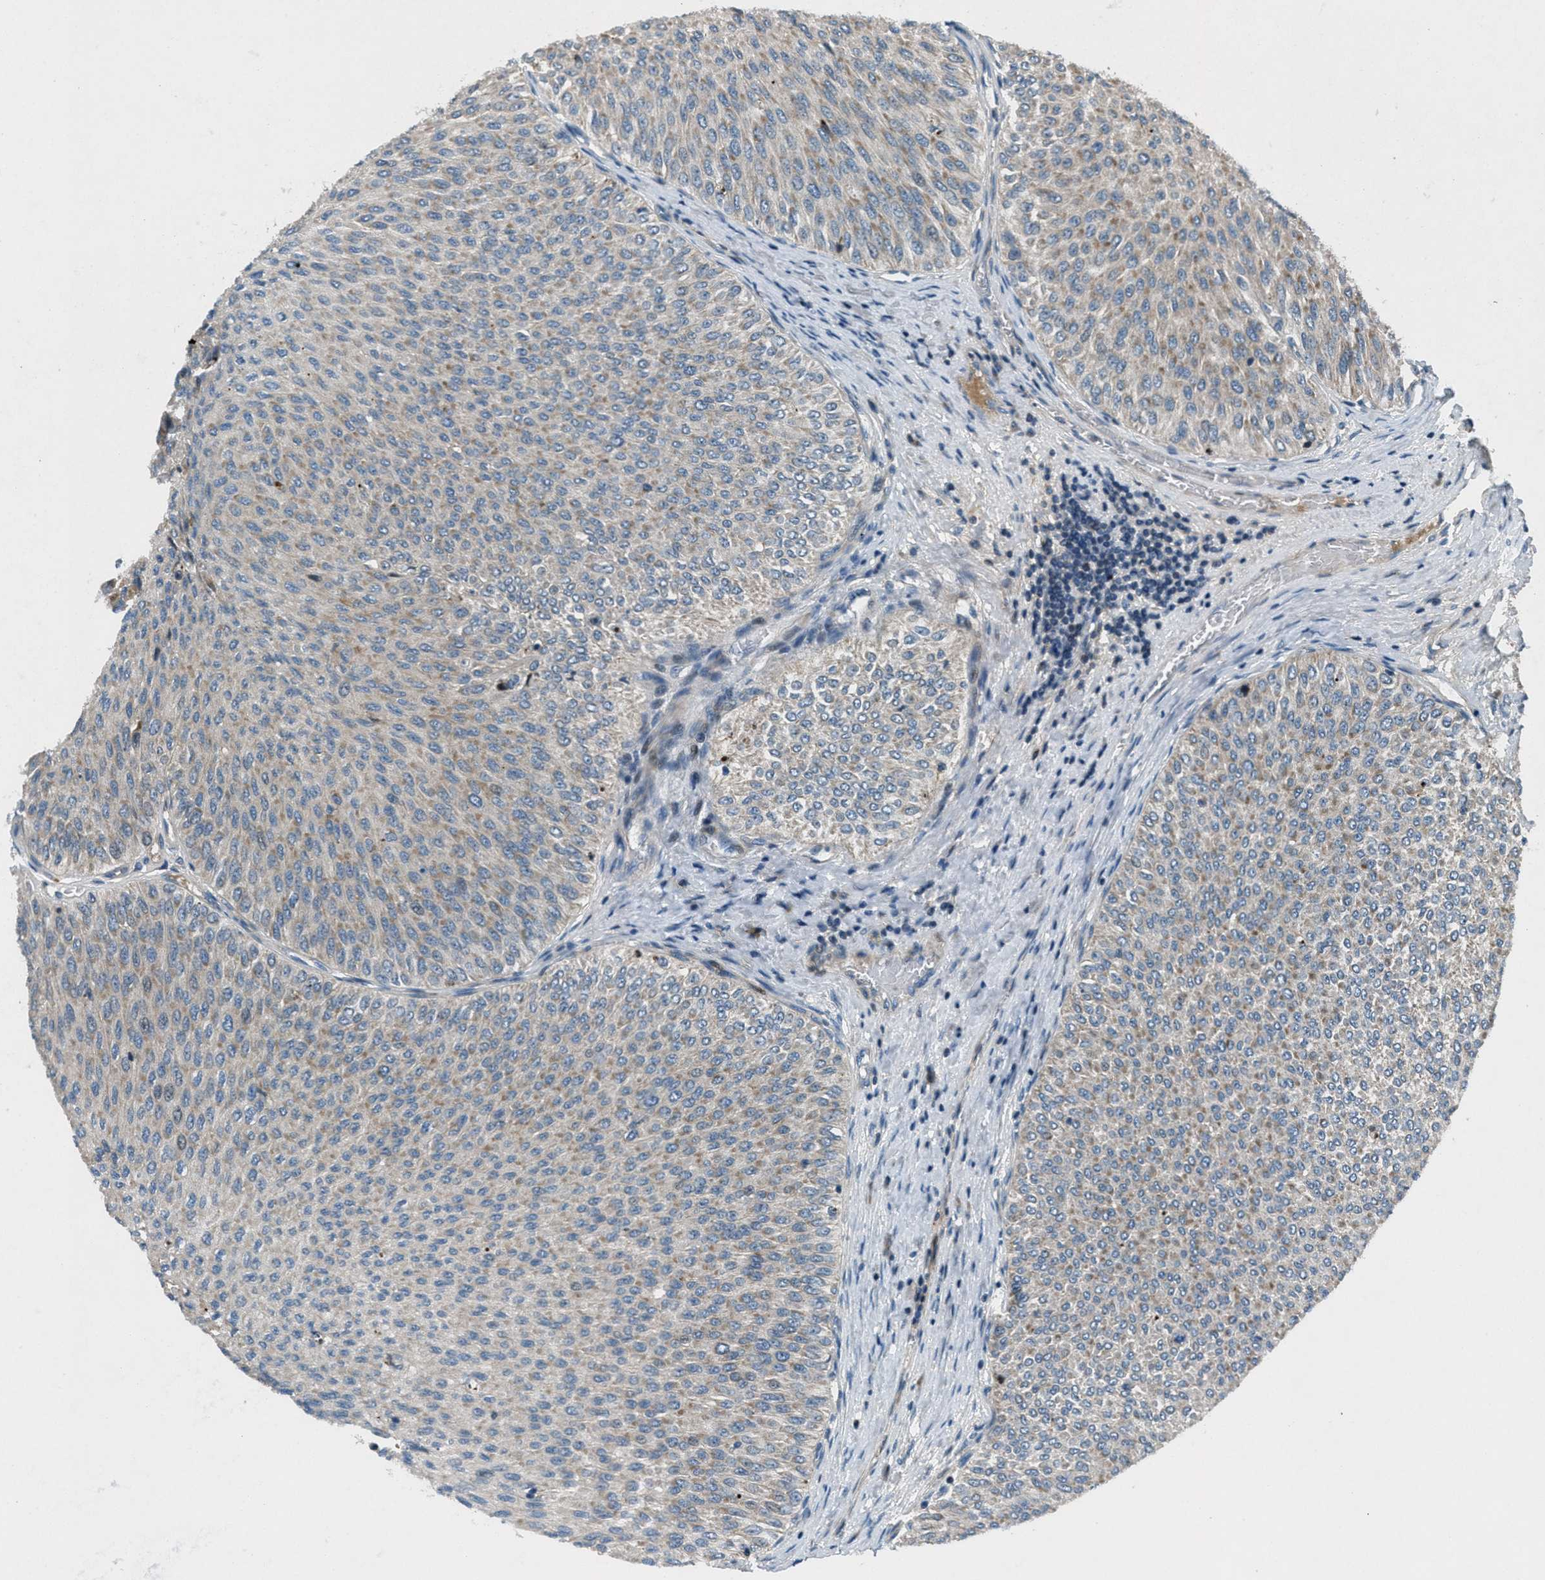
{"staining": {"intensity": "weak", "quantity": ">75%", "location": "cytoplasmic/membranous"}, "tissue": "urothelial cancer", "cell_type": "Tumor cells", "image_type": "cancer", "snomed": [{"axis": "morphology", "description": "Urothelial carcinoma, Low grade"}, {"axis": "topography", "description": "Urinary bladder"}], "caption": "Tumor cells demonstrate weak cytoplasmic/membranous expression in approximately >75% of cells in urothelial carcinoma (low-grade).", "gene": "CLEC2D", "patient": {"sex": "male", "age": 78}}